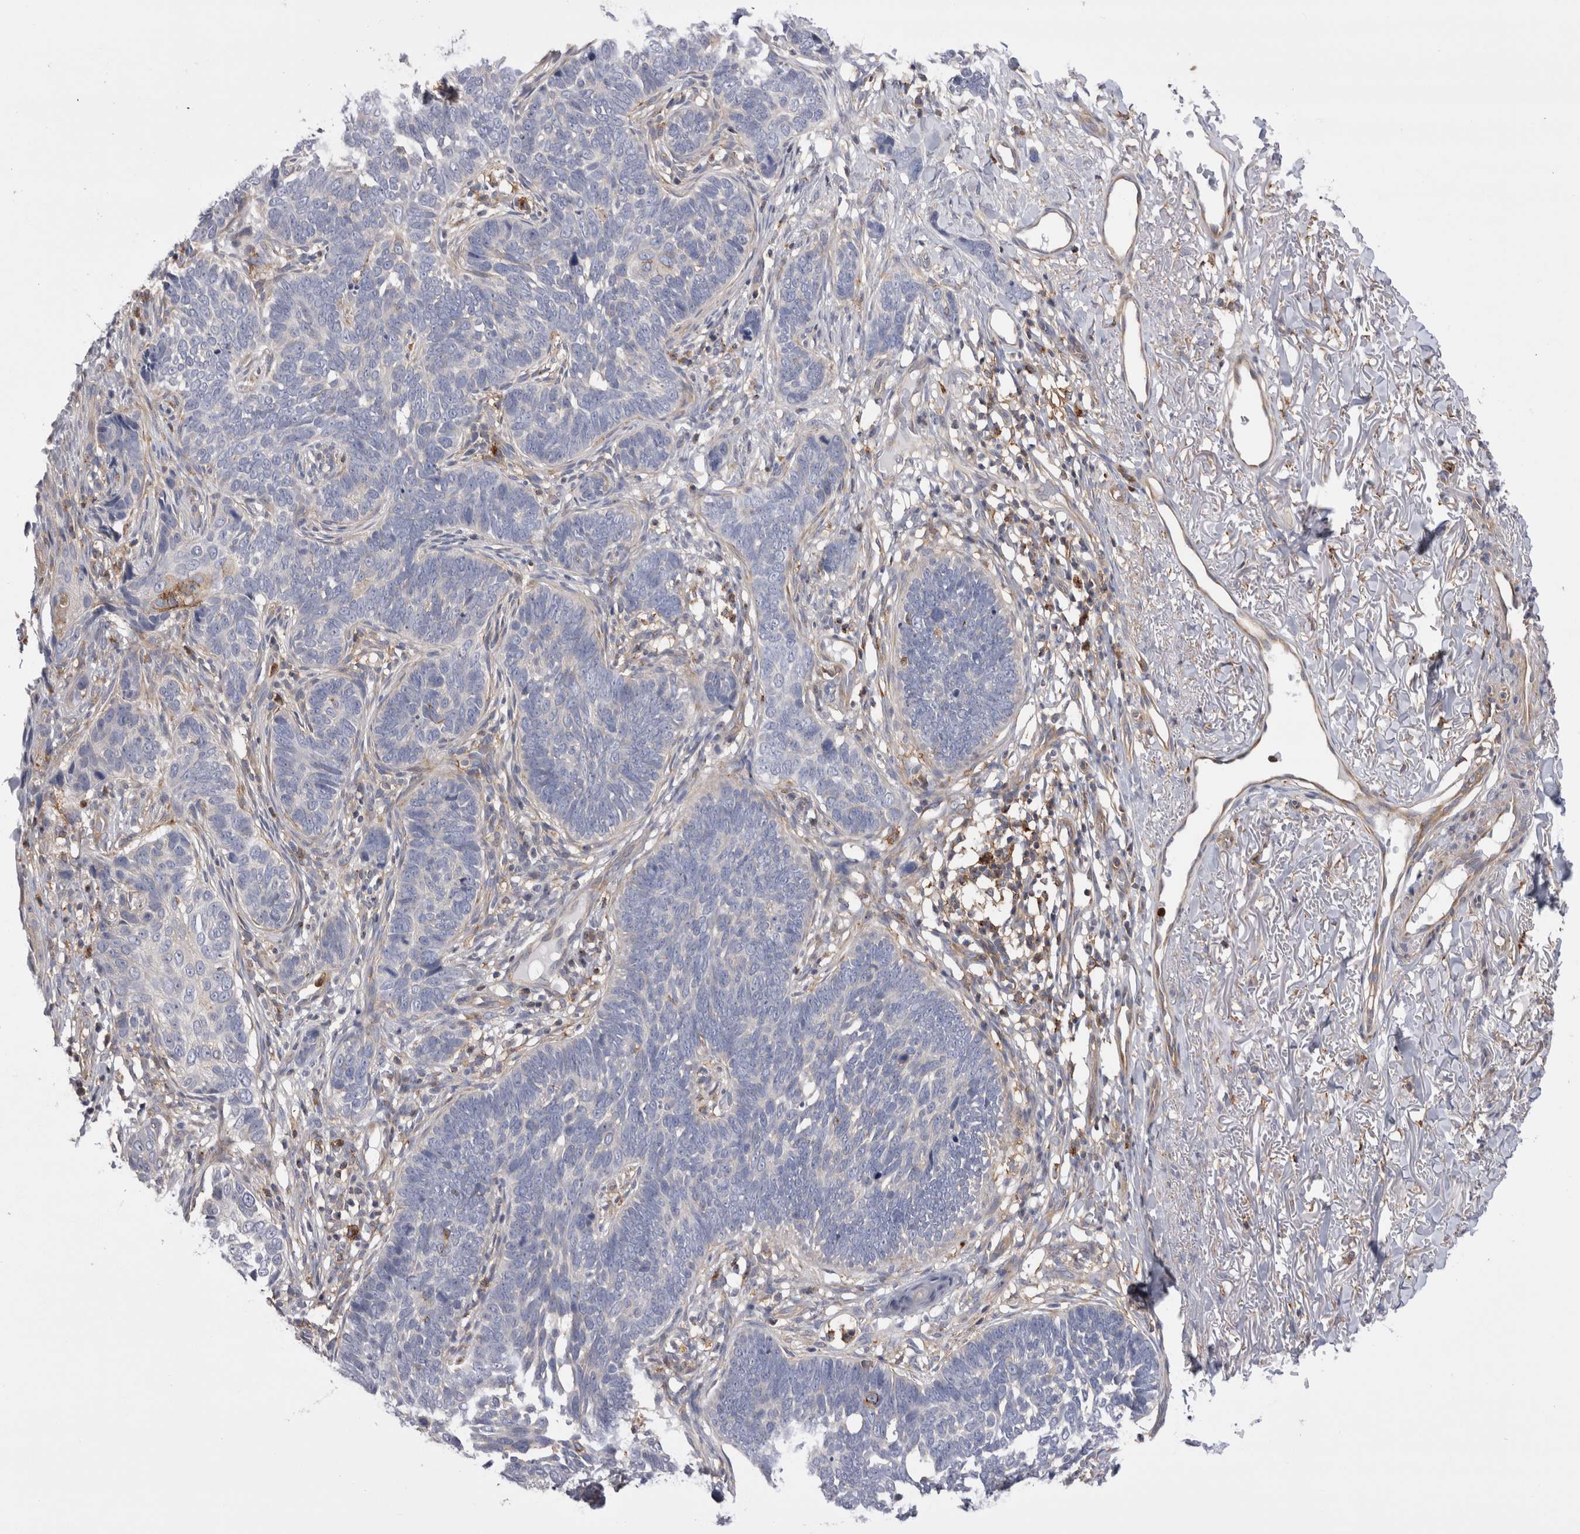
{"staining": {"intensity": "negative", "quantity": "none", "location": "none"}, "tissue": "skin cancer", "cell_type": "Tumor cells", "image_type": "cancer", "snomed": [{"axis": "morphology", "description": "Normal tissue, NOS"}, {"axis": "morphology", "description": "Basal cell carcinoma"}, {"axis": "topography", "description": "Skin"}], "caption": "Tumor cells show no significant protein positivity in skin cancer.", "gene": "RAB11FIP1", "patient": {"sex": "male", "age": 77}}